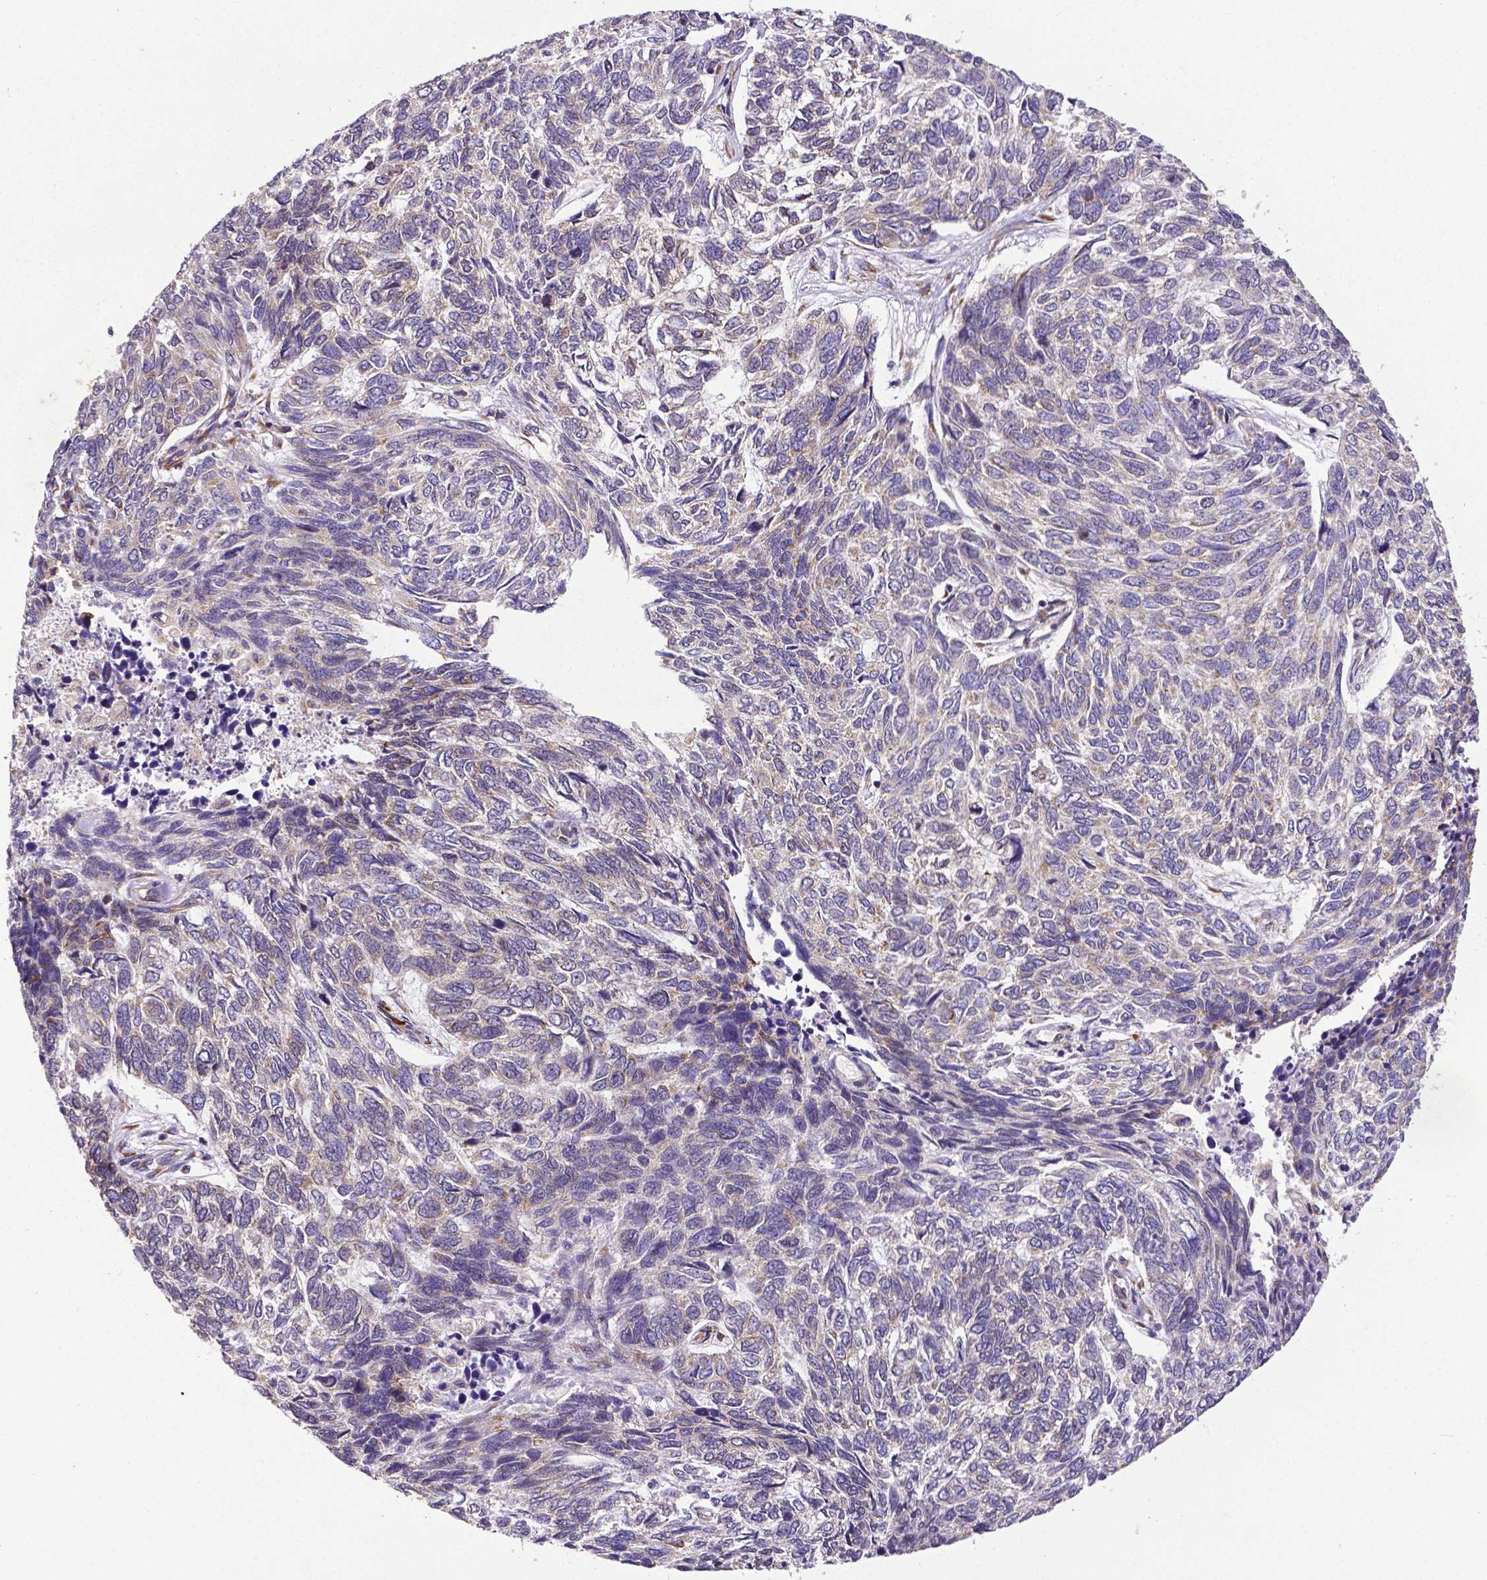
{"staining": {"intensity": "weak", "quantity": "<25%", "location": "cytoplasmic/membranous"}, "tissue": "skin cancer", "cell_type": "Tumor cells", "image_type": "cancer", "snomed": [{"axis": "morphology", "description": "Basal cell carcinoma"}, {"axis": "topography", "description": "Skin"}], "caption": "High power microscopy image of an immunohistochemistry photomicrograph of skin basal cell carcinoma, revealing no significant expression in tumor cells. The staining was performed using DAB (3,3'-diaminobenzidine) to visualize the protein expression in brown, while the nuclei were stained in blue with hematoxylin (Magnification: 20x).", "gene": "MTDH", "patient": {"sex": "female", "age": 65}}